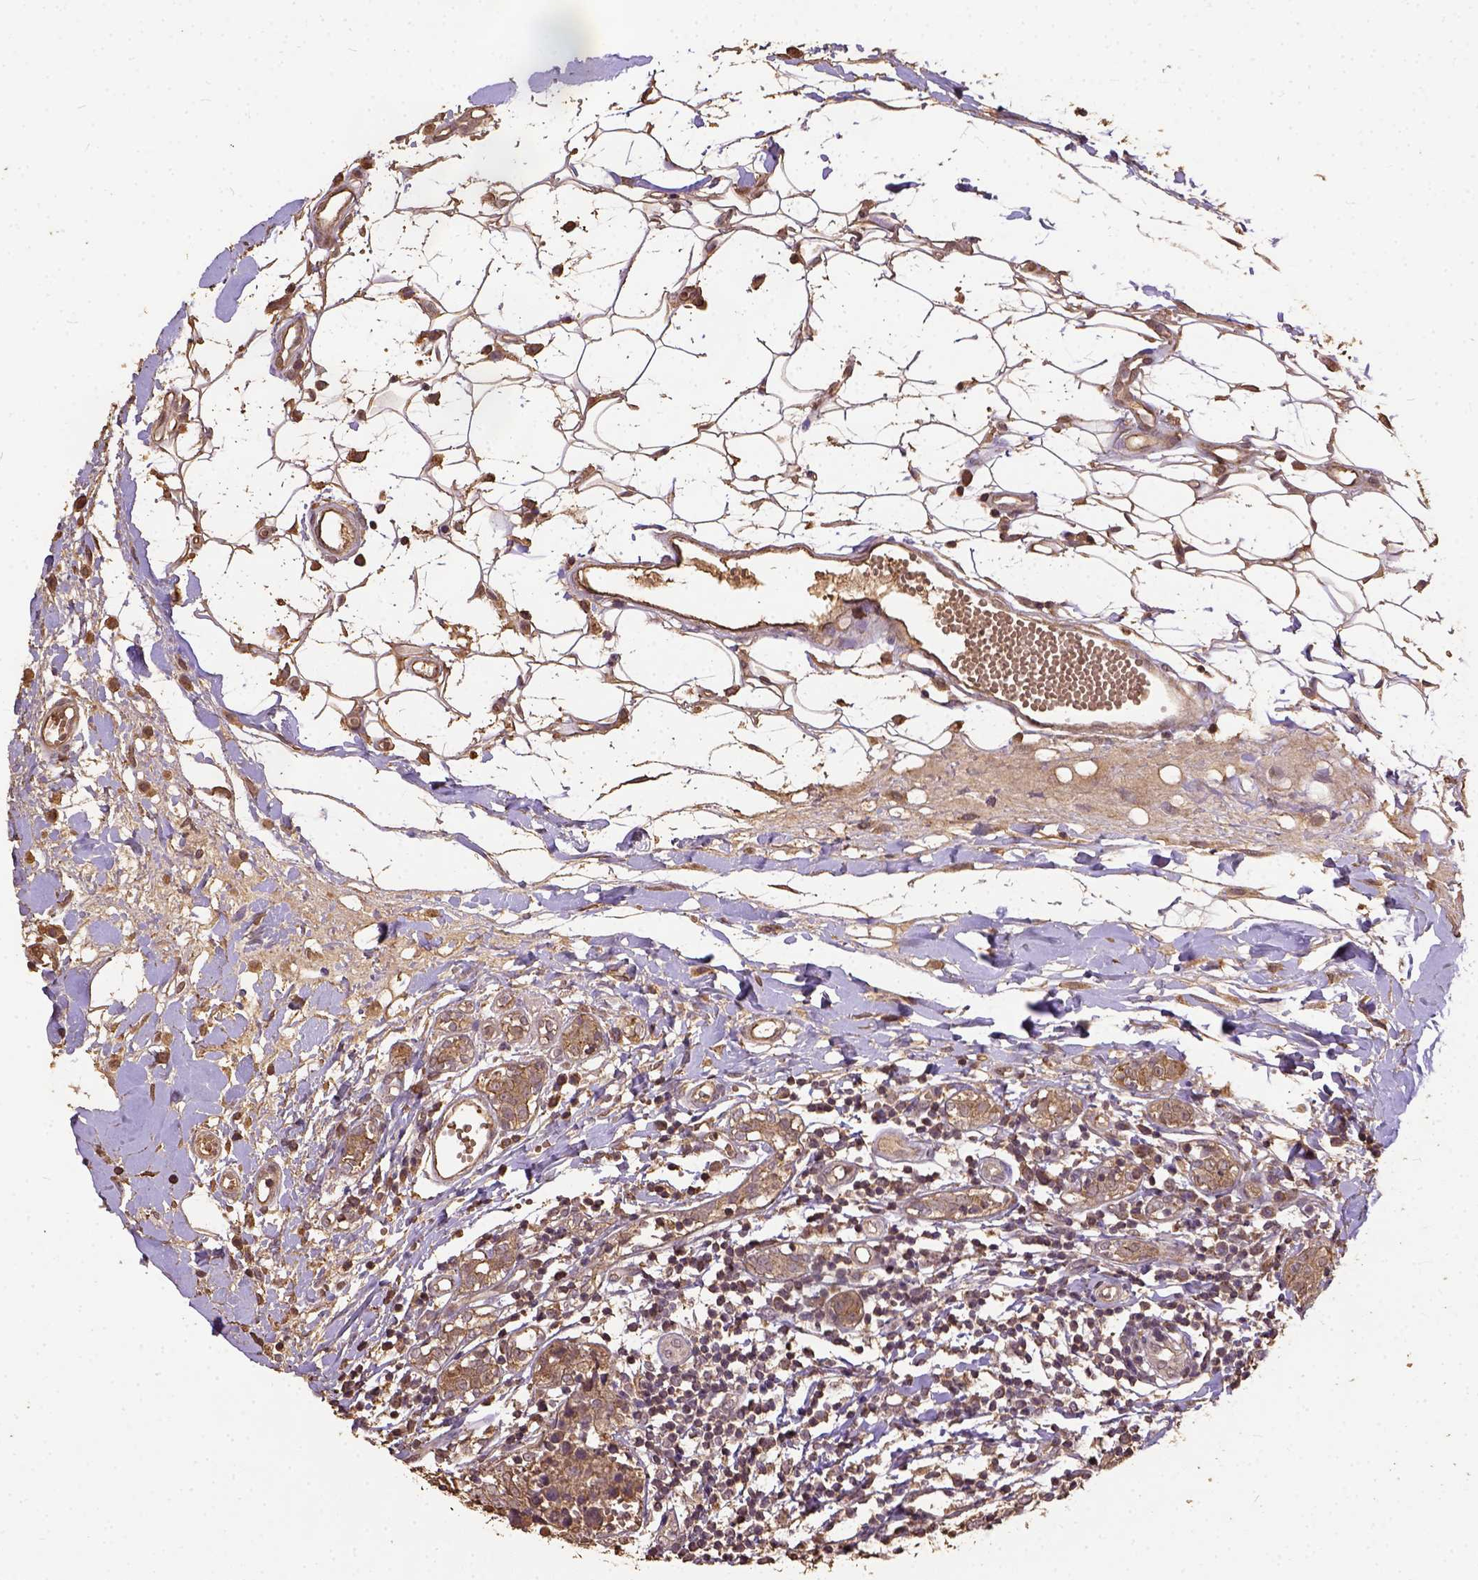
{"staining": {"intensity": "moderate", "quantity": "25%-75%", "location": "cytoplasmic/membranous"}, "tissue": "breast cancer", "cell_type": "Tumor cells", "image_type": "cancer", "snomed": [{"axis": "morphology", "description": "Duct carcinoma"}, {"axis": "topography", "description": "Breast"}], "caption": "Immunohistochemical staining of human breast infiltrating ductal carcinoma exhibits moderate cytoplasmic/membranous protein expression in approximately 25%-75% of tumor cells. (brown staining indicates protein expression, while blue staining denotes nuclei).", "gene": "ATP1B3", "patient": {"sex": "female", "age": 30}}